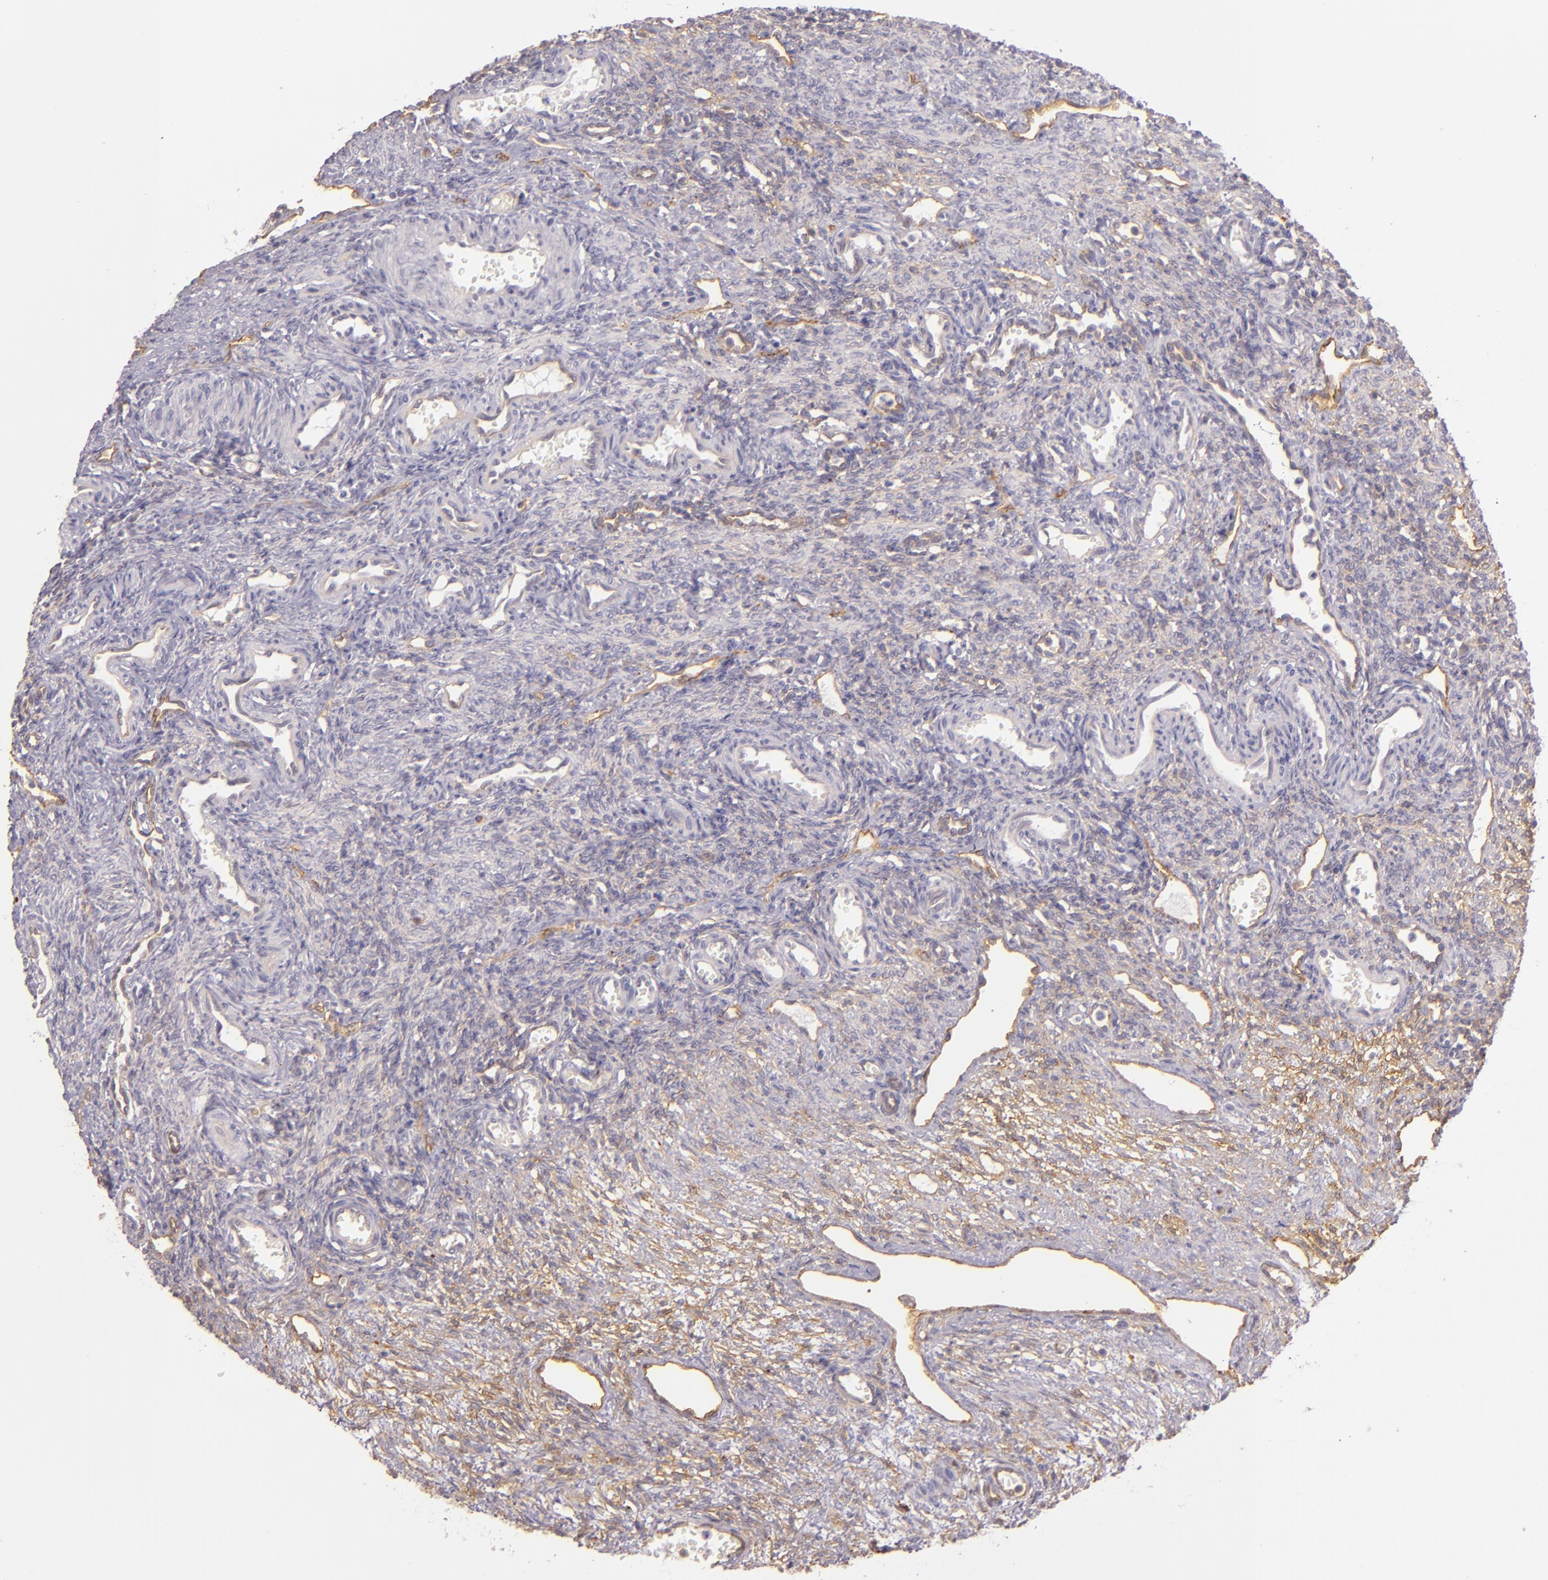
{"staining": {"intensity": "weak", "quantity": "<25%", "location": "cytoplasmic/membranous"}, "tissue": "ovary", "cell_type": "Ovarian stroma cells", "image_type": "normal", "snomed": [{"axis": "morphology", "description": "Normal tissue, NOS"}, {"axis": "topography", "description": "Ovary"}], "caption": "DAB immunohistochemical staining of normal human ovary demonstrates no significant positivity in ovarian stroma cells. (DAB immunohistochemistry (IHC) visualized using brightfield microscopy, high magnification).", "gene": "CTSF", "patient": {"sex": "female", "age": 33}}